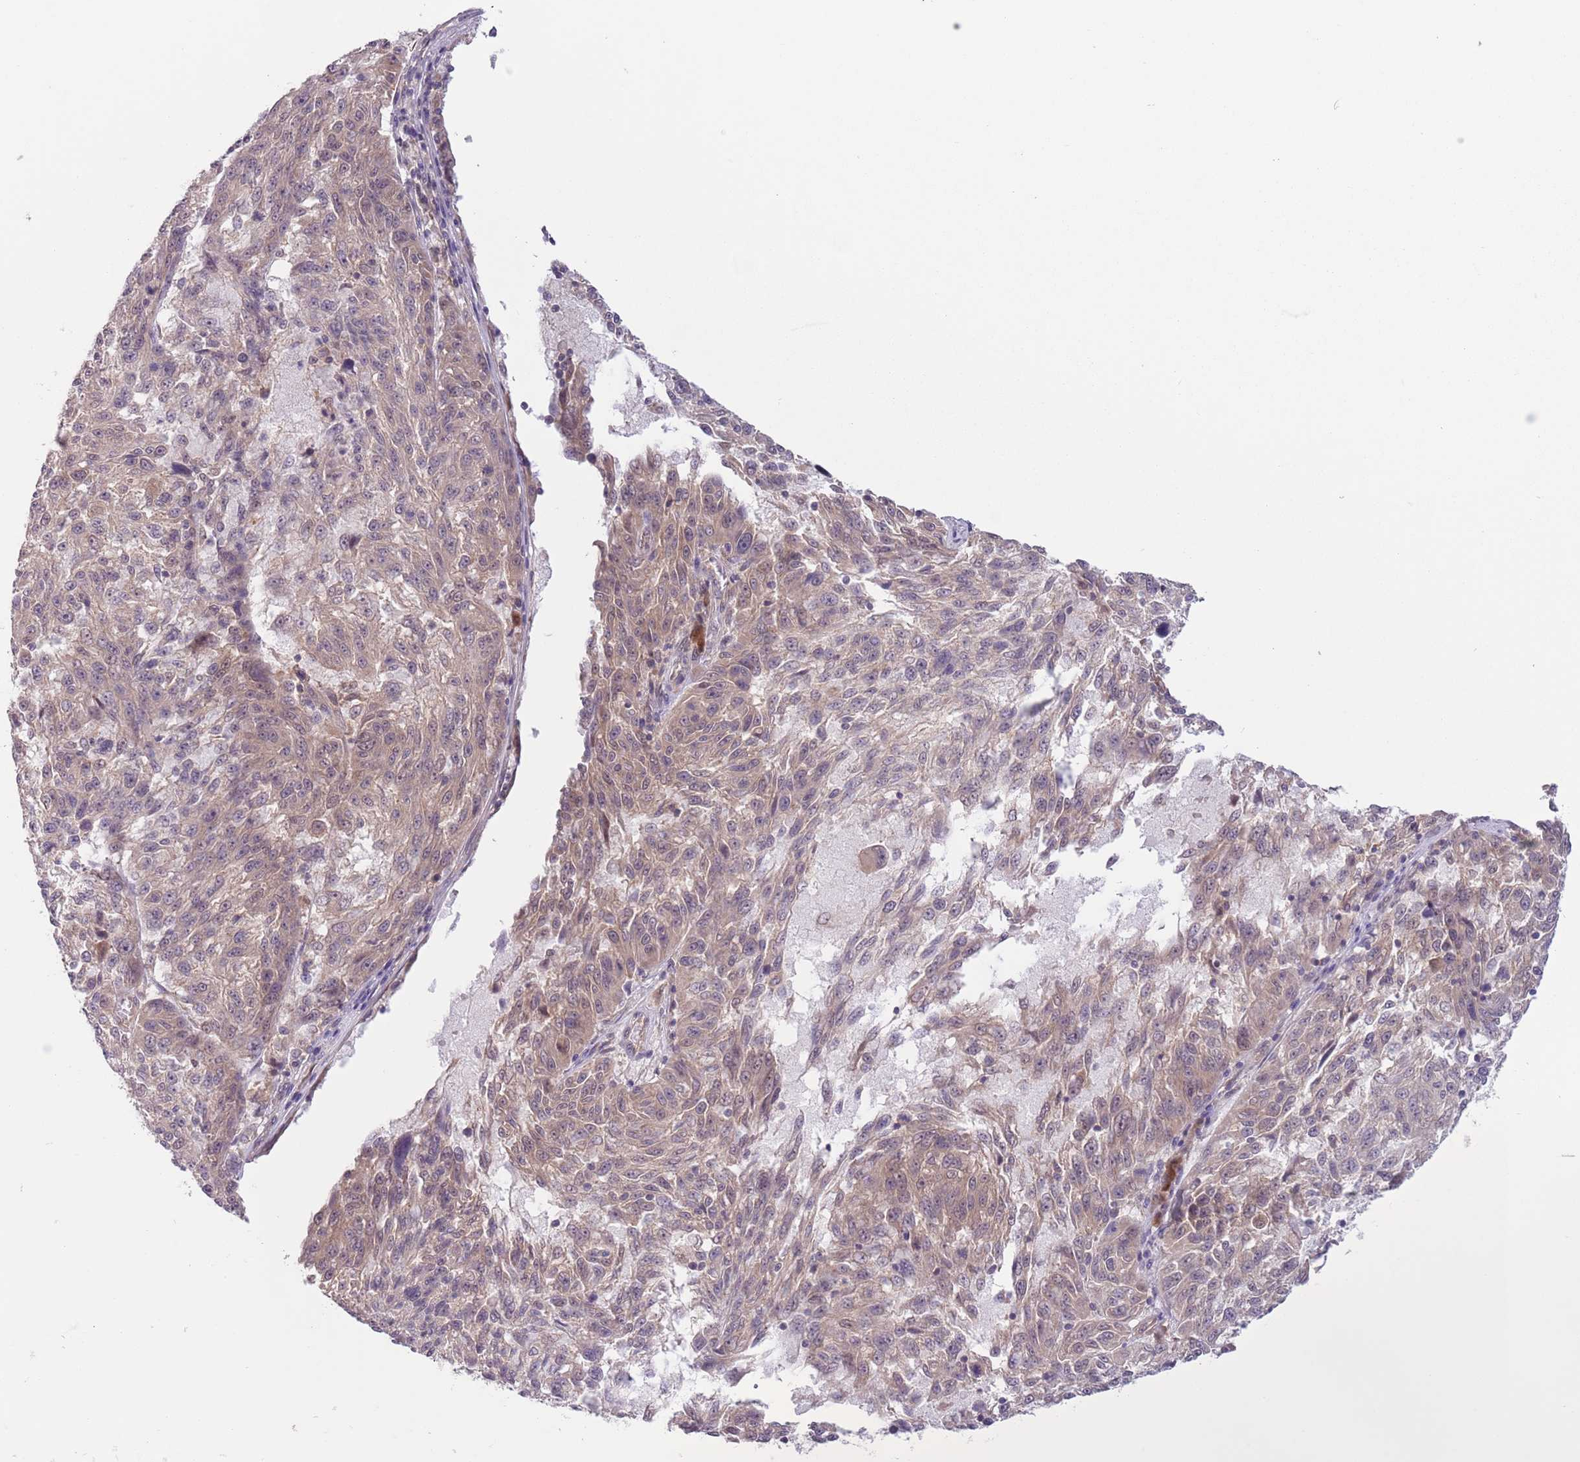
{"staining": {"intensity": "weak", "quantity": "25%-75%", "location": "cytoplasmic/membranous"}, "tissue": "melanoma", "cell_type": "Tumor cells", "image_type": "cancer", "snomed": [{"axis": "morphology", "description": "Malignant melanoma, NOS"}, {"axis": "topography", "description": "Skin"}], "caption": "Human malignant melanoma stained with a brown dye demonstrates weak cytoplasmic/membranous positive positivity in about 25%-75% of tumor cells.", "gene": "COPE", "patient": {"sex": "male", "age": 53}}